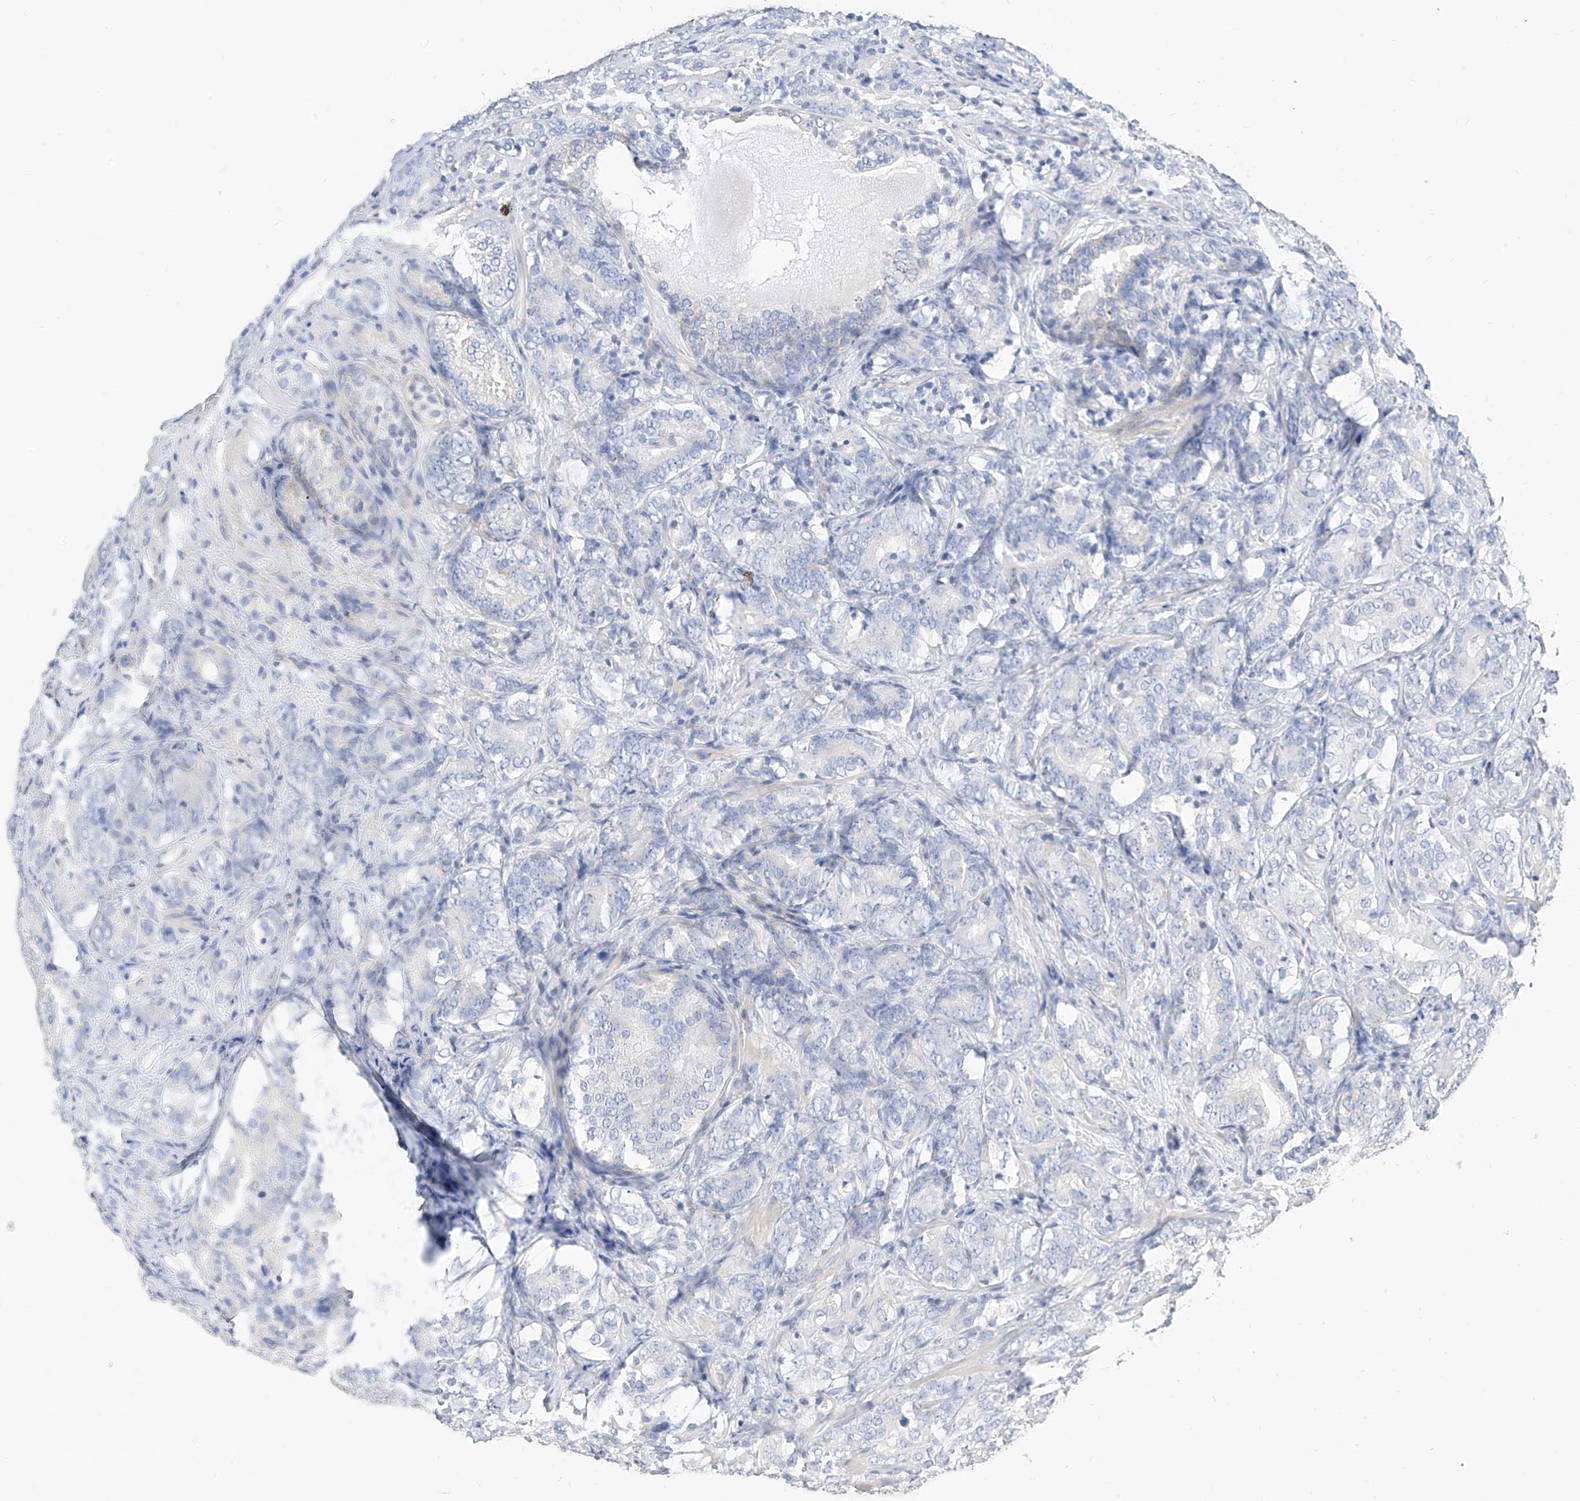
{"staining": {"intensity": "negative", "quantity": "none", "location": "none"}, "tissue": "prostate cancer", "cell_type": "Tumor cells", "image_type": "cancer", "snomed": [{"axis": "morphology", "description": "Adenocarcinoma, High grade"}, {"axis": "topography", "description": "Prostate"}], "caption": "IHC of human prostate cancer reveals no staining in tumor cells. (DAB (3,3'-diaminobenzidine) immunohistochemistry (IHC) with hematoxylin counter stain).", "gene": "SCGB2A1", "patient": {"sex": "male", "age": 66}}